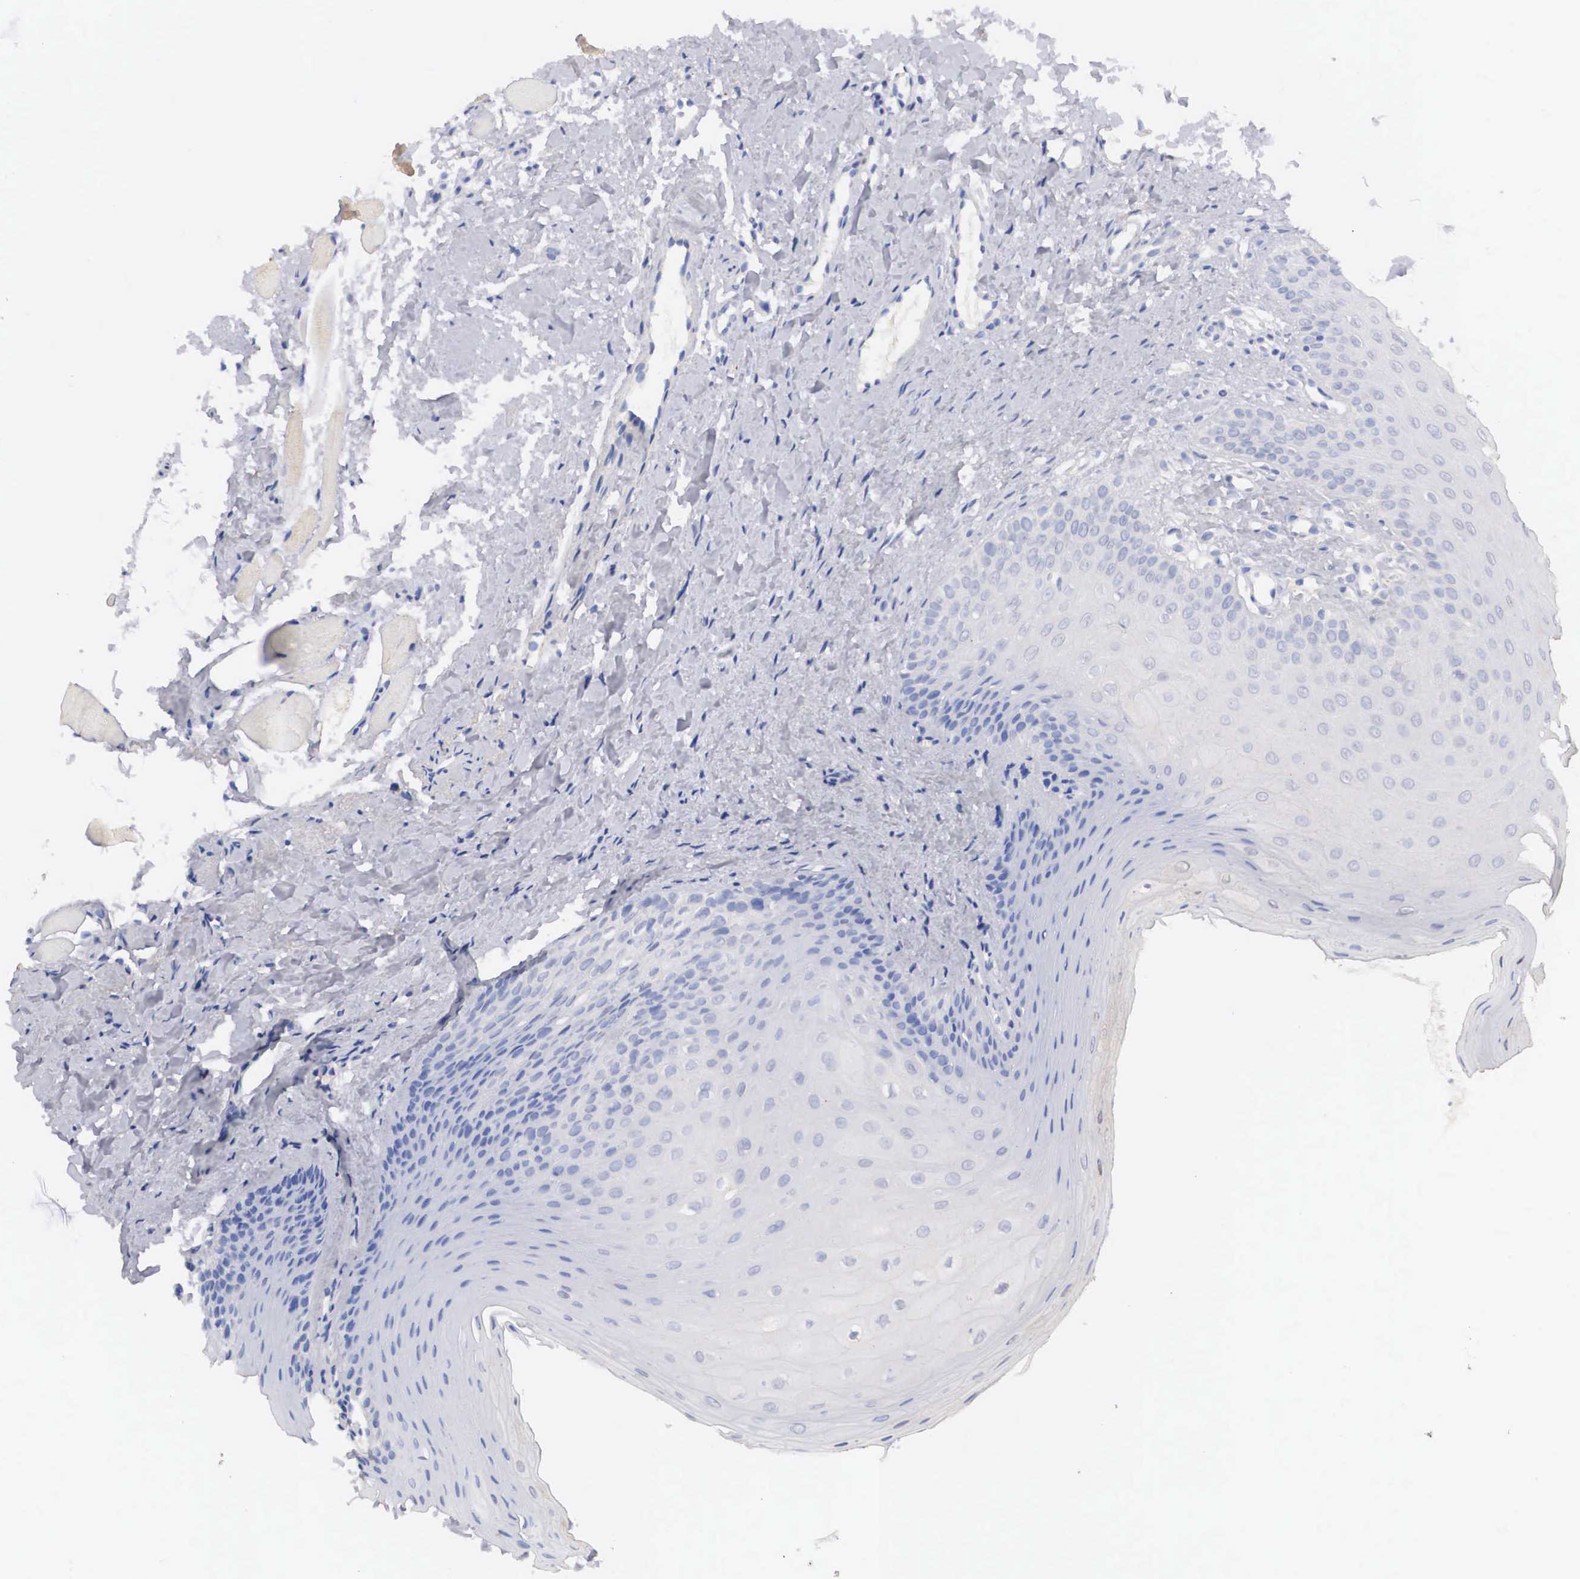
{"staining": {"intensity": "negative", "quantity": "none", "location": "none"}, "tissue": "oral mucosa", "cell_type": "Squamous epithelial cells", "image_type": "normal", "snomed": [{"axis": "morphology", "description": "Normal tissue, NOS"}, {"axis": "topography", "description": "Oral tissue"}], "caption": "DAB (3,3'-diaminobenzidine) immunohistochemical staining of normal oral mucosa shows no significant expression in squamous epithelial cells.", "gene": "ABHD4", "patient": {"sex": "female", "age": 23}}